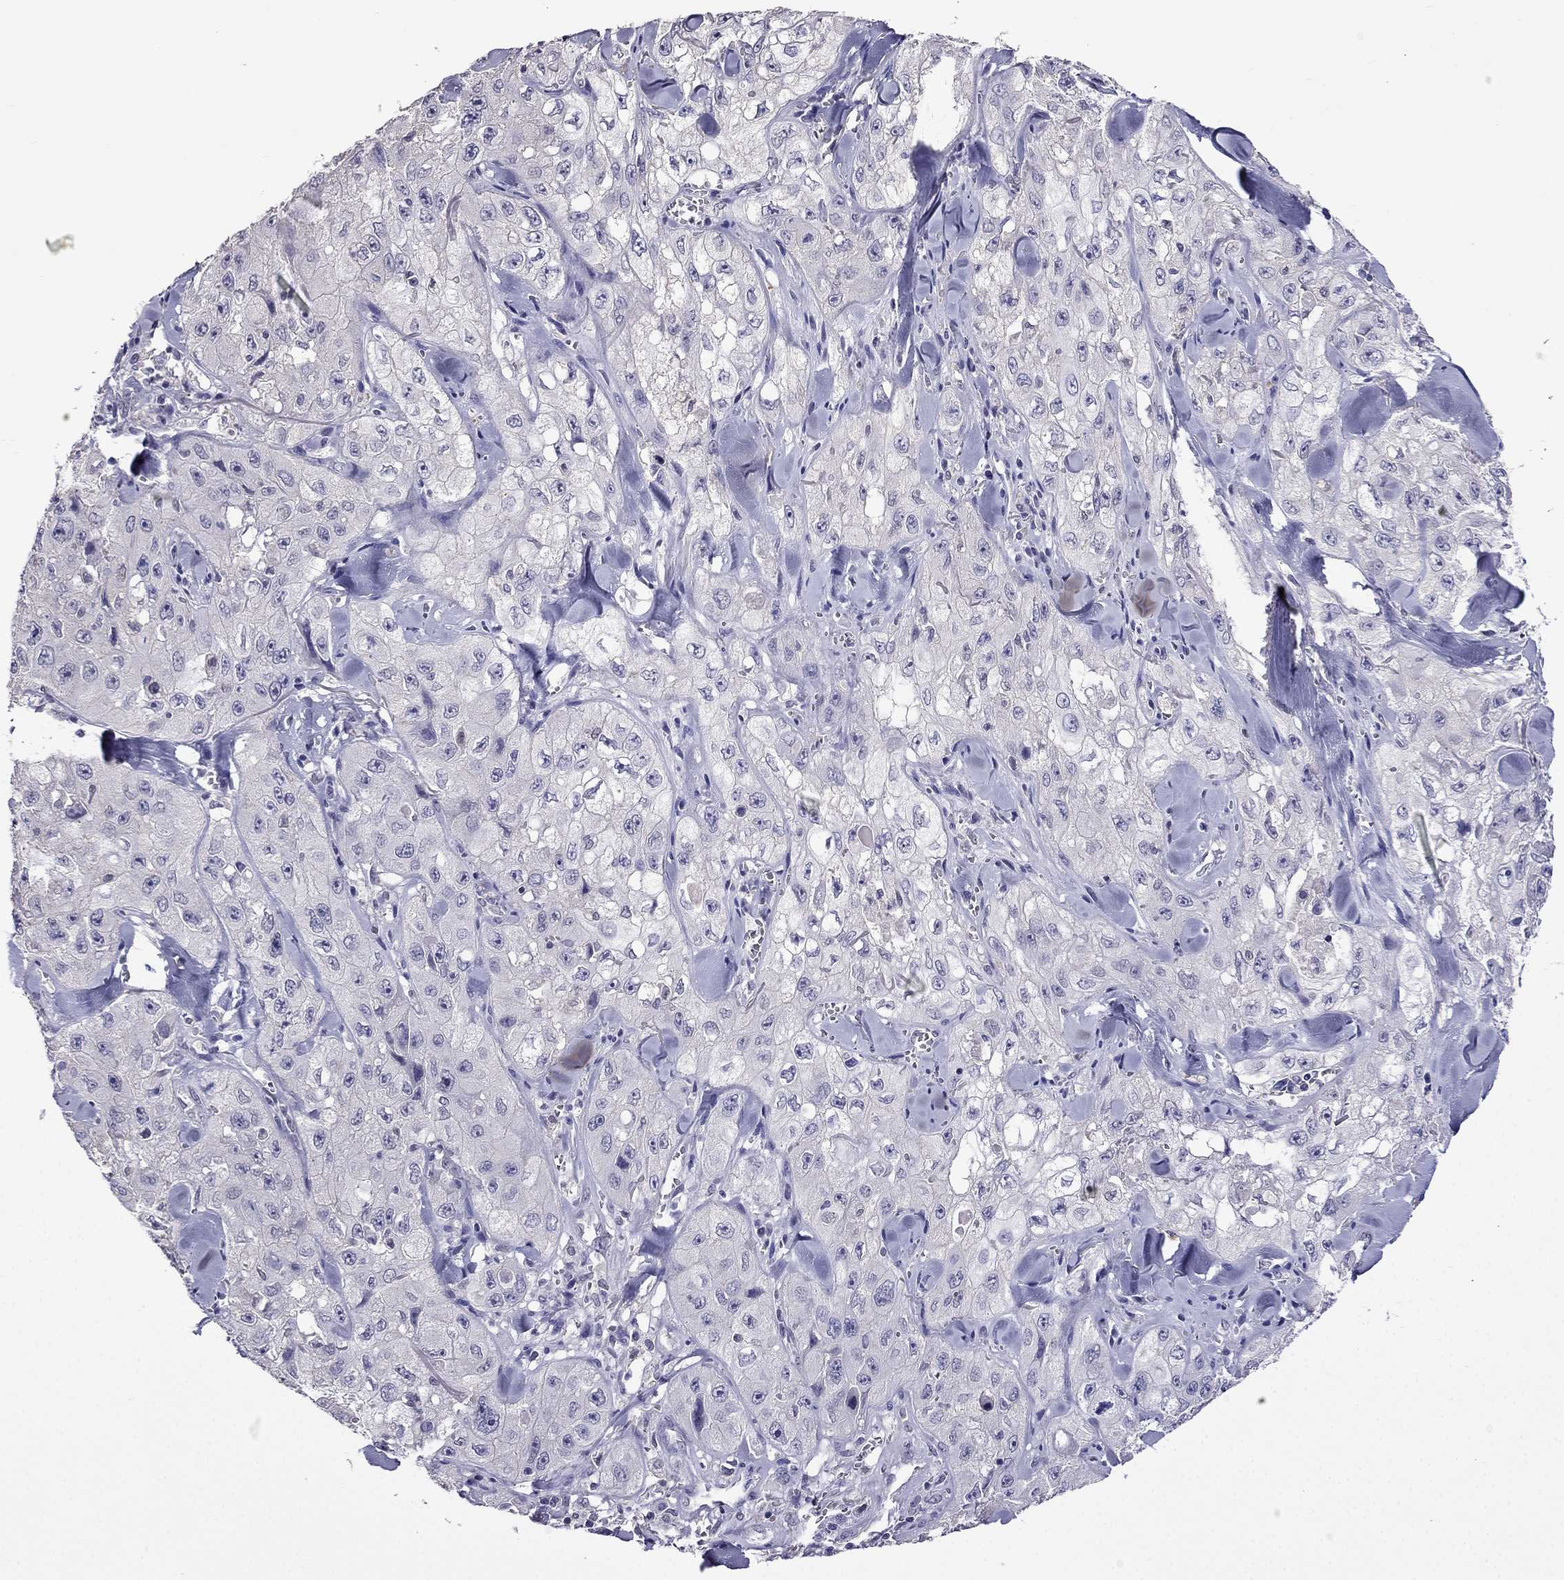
{"staining": {"intensity": "negative", "quantity": "none", "location": "none"}, "tissue": "skin cancer", "cell_type": "Tumor cells", "image_type": "cancer", "snomed": [{"axis": "morphology", "description": "Squamous cell carcinoma, NOS"}, {"axis": "topography", "description": "Skin"}, {"axis": "topography", "description": "Subcutis"}], "caption": "A high-resolution micrograph shows IHC staining of skin cancer (squamous cell carcinoma), which demonstrates no significant expression in tumor cells. The staining was performed using DAB (3,3'-diaminobenzidine) to visualize the protein expression in brown, while the nuclei were stained in blue with hematoxylin (Magnification: 20x).", "gene": "AQP9", "patient": {"sex": "male", "age": 73}}